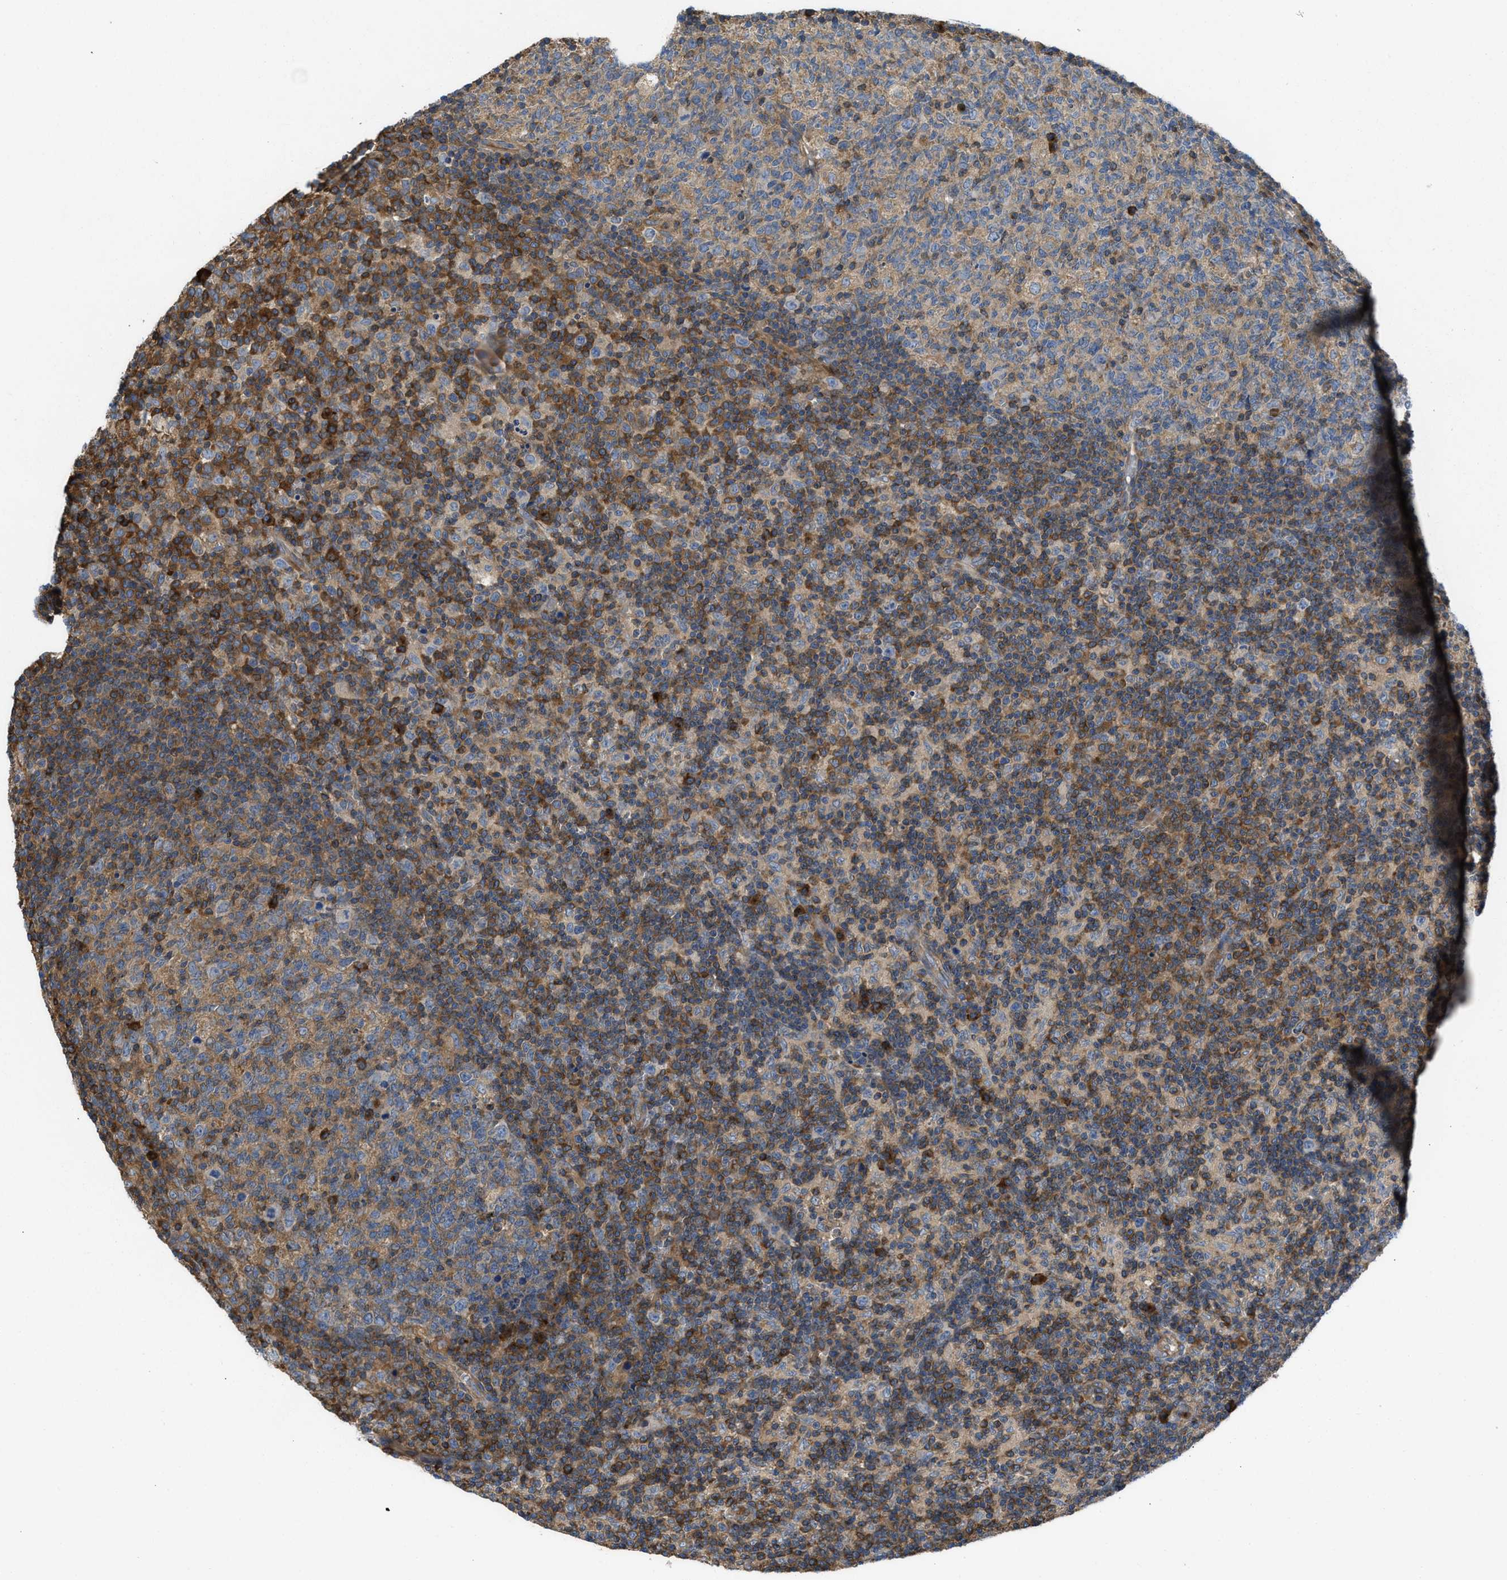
{"staining": {"intensity": "moderate", "quantity": "25%-75%", "location": "cytoplasmic/membranous"}, "tissue": "lymph node", "cell_type": "Germinal center cells", "image_type": "normal", "snomed": [{"axis": "morphology", "description": "Normal tissue, NOS"}, {"axis": "morphology", "description": "Inflammation, NOS"}, {"axis": "topography", "description": "Lymph node"}], "caption": "Moderate cytoplasmic/membranous expression is present in approximately 25%-75% of germinal center cells in benign lymph node.", "gene": "CHKB", "patient": {"sex": "male", "age": 55}}